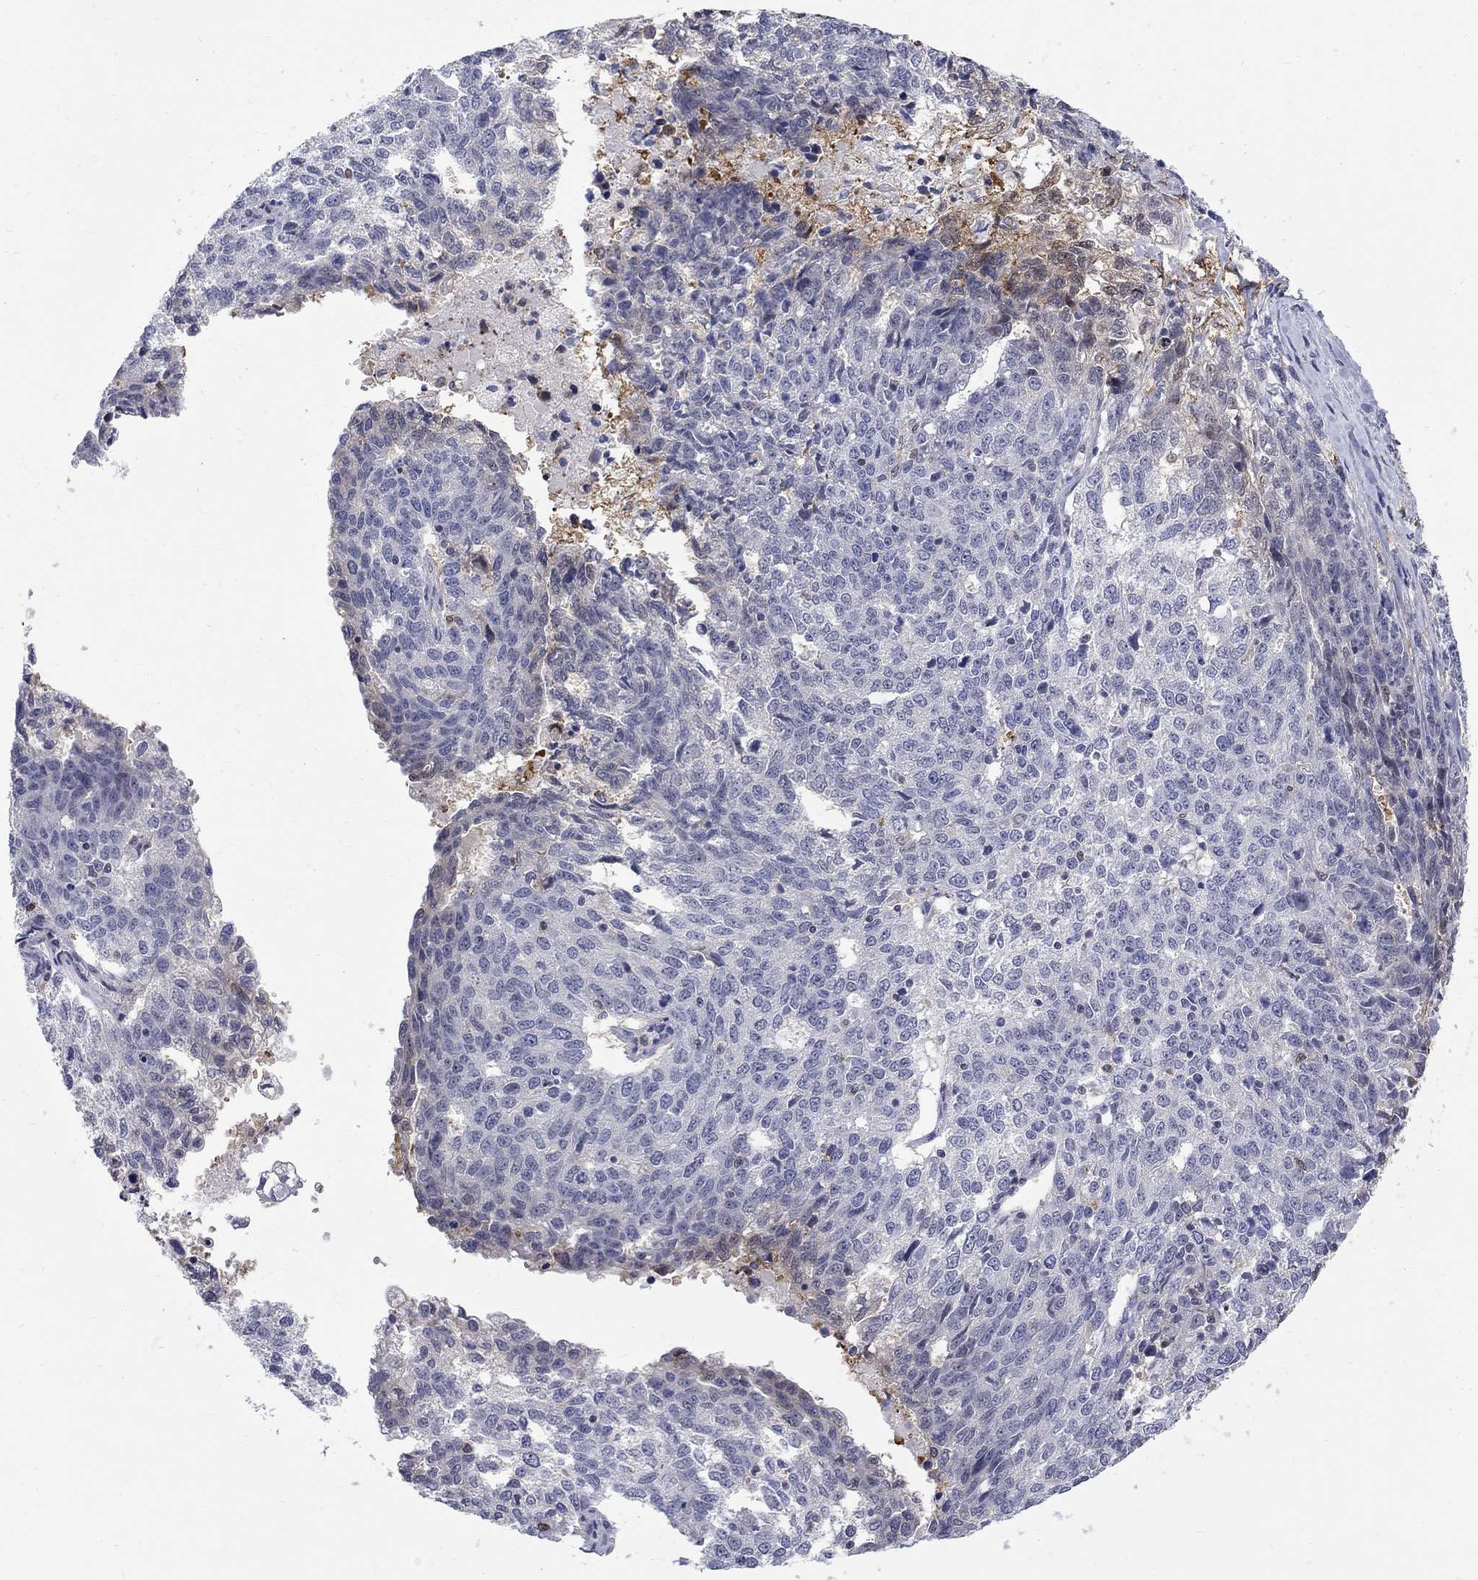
{"staining": {"intensity": "negative", "quantity": "none", "location": "none"}, "tissue": "ovarian cancer", "cell_type": "Tumor cells", "image_type": "cancer", "snomed": [{"axis": "morphology", "description": "Cystadenocarcinoma, serous, NOS"}, {"axis": "topography", "description": "Ovary"}], "caption": "Immunohistochemical staining of human serous cystadenocarcinoma (ovarian) shows no significant expression in tumor cells.", "gene": "HKDC1", "patient": {"sex": "female", "age": 71}}